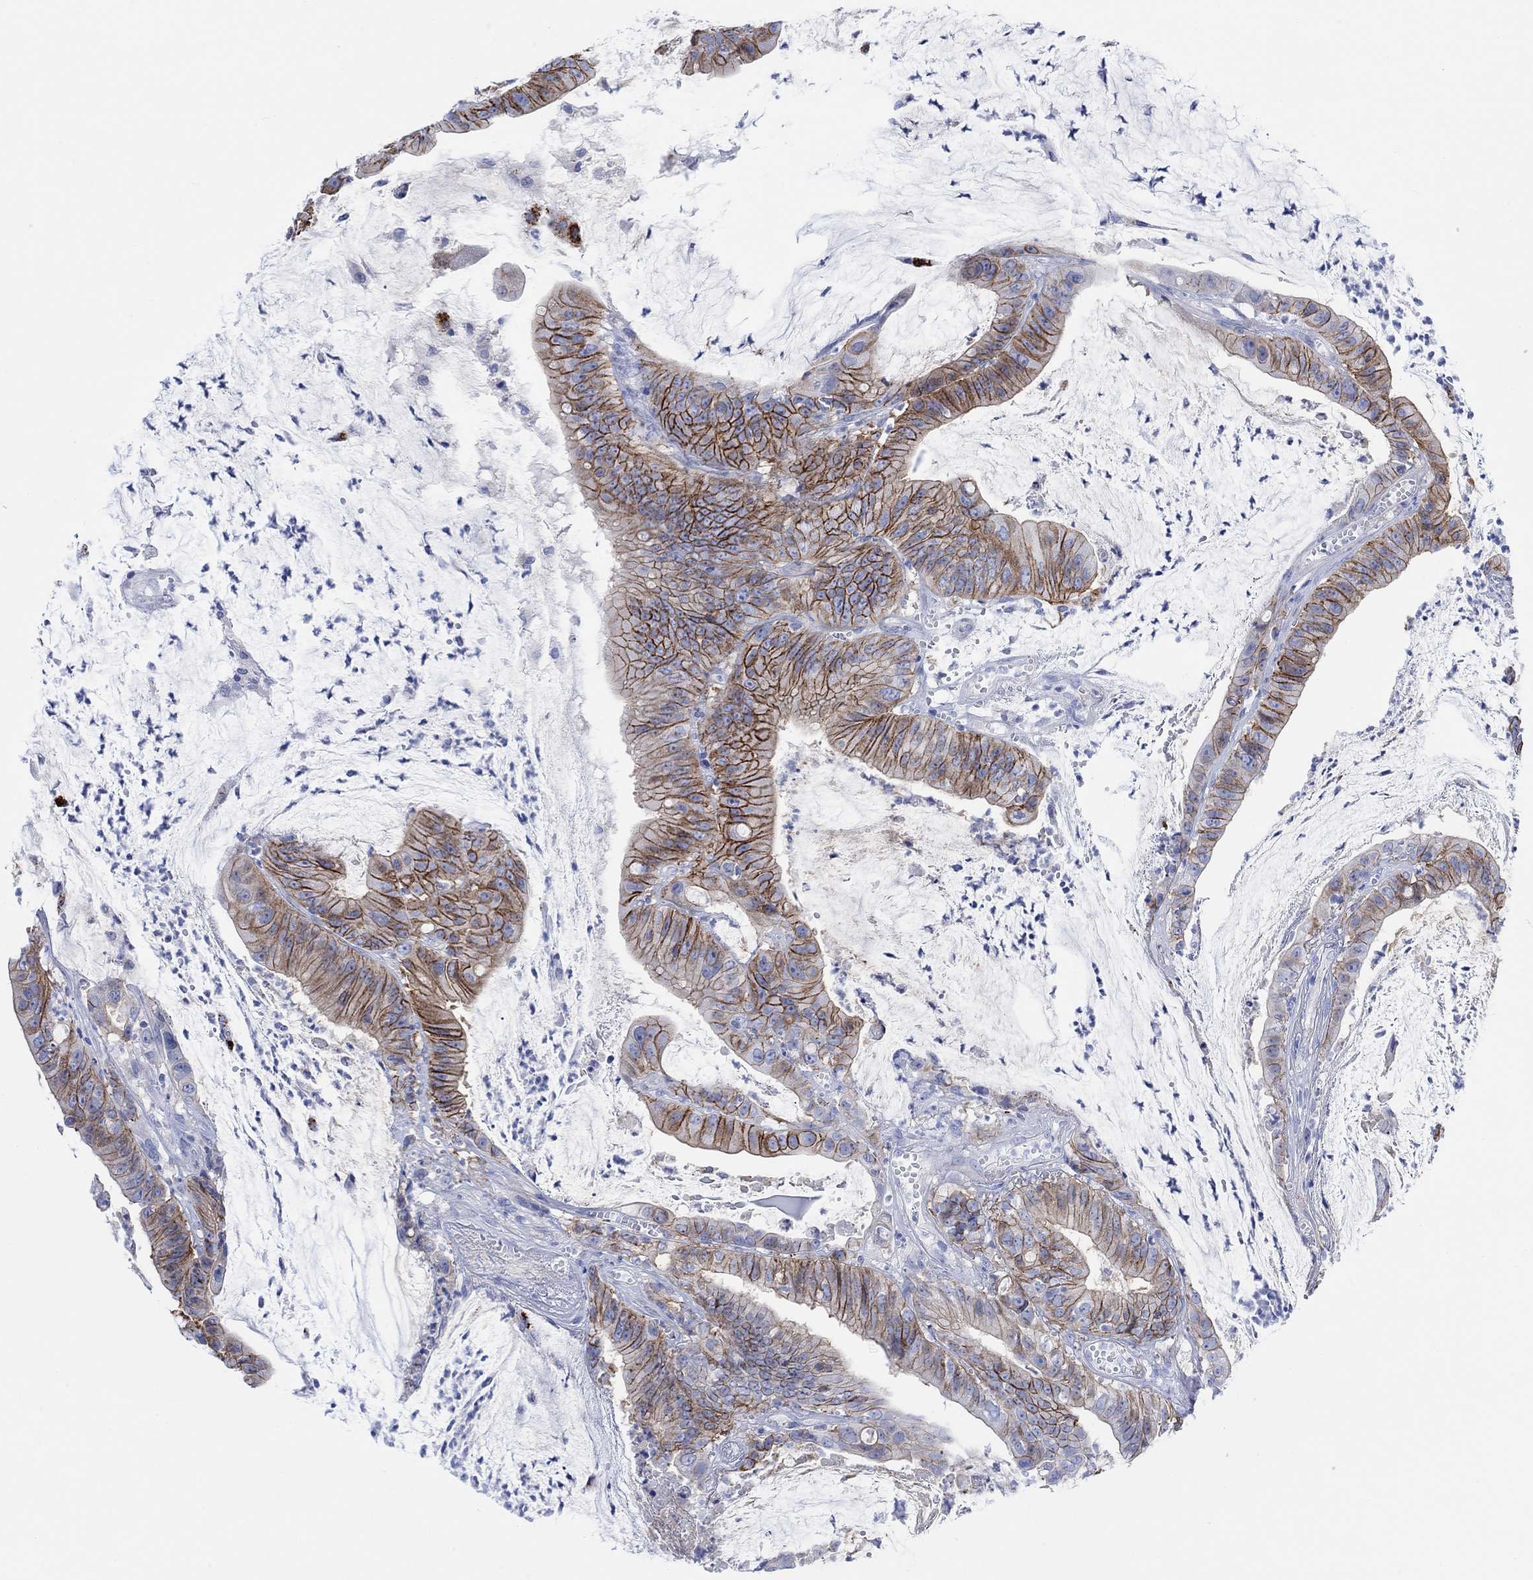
{"staining": {"intensity": "strong", "quantity": "25%-75%", "location": "cytoplasmic/membranous"}, "tissue": "colorectal cancer", "cell_type": "Tumor cells", "image_type": "cancer", "snomed": [{"axis": "morphology", "description": "Adenocarcinoma, NOS"}, {"axis": "topography", "description": "Colon"}], "caption": "Strong cytoplasmic/membranous protein expression is present in about 25%-75% of tumor cells in colorectal cancer (adenocarcinoma).", "gene": "TLDC2", "patient": {"sex": "female", "age": 69}}